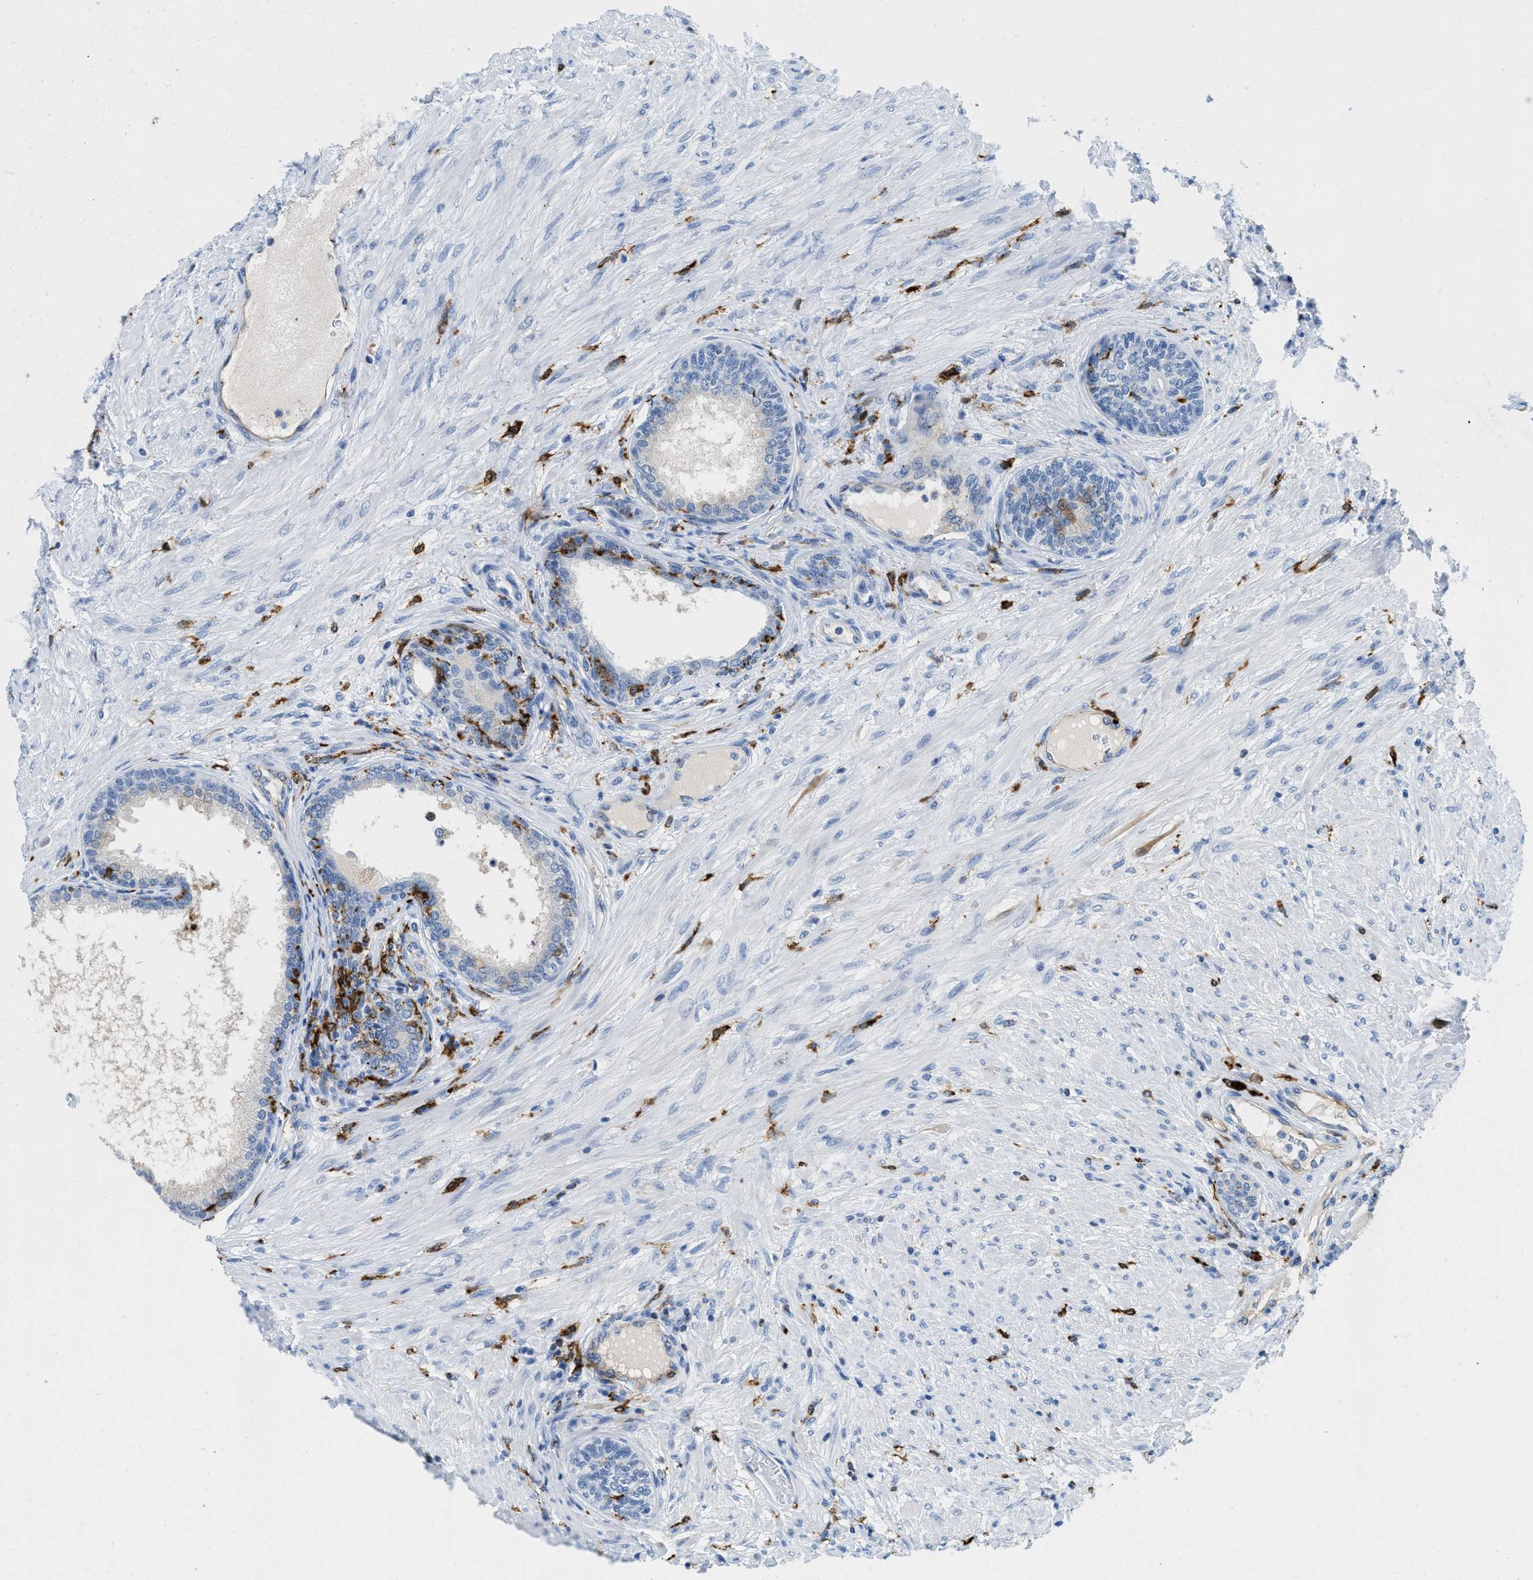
{"staining": {"intensity": "moderate", "quantity": "<25%", "location": "cytoplasmic/membranous"}, "tissue": "prostate", "cell_type": "Glandular cells", "image_type": "normal", "snomed": [{"axis": "morphology", "description": "Normal tissue, NOS"}, {"axis": "topography", "description": "Prostate"}], "caption": "A high-resolution micrograph shows immunohistochemistry staining of normal prostate, which reveals moderate cytoplasmic/membranous expression in approximately <25% of glandular cells. (brown staining indicates protein expression, while blue staining denotes nuclei).", "gene": "CD226", "patient": {"sex": "male", "age": 76}}